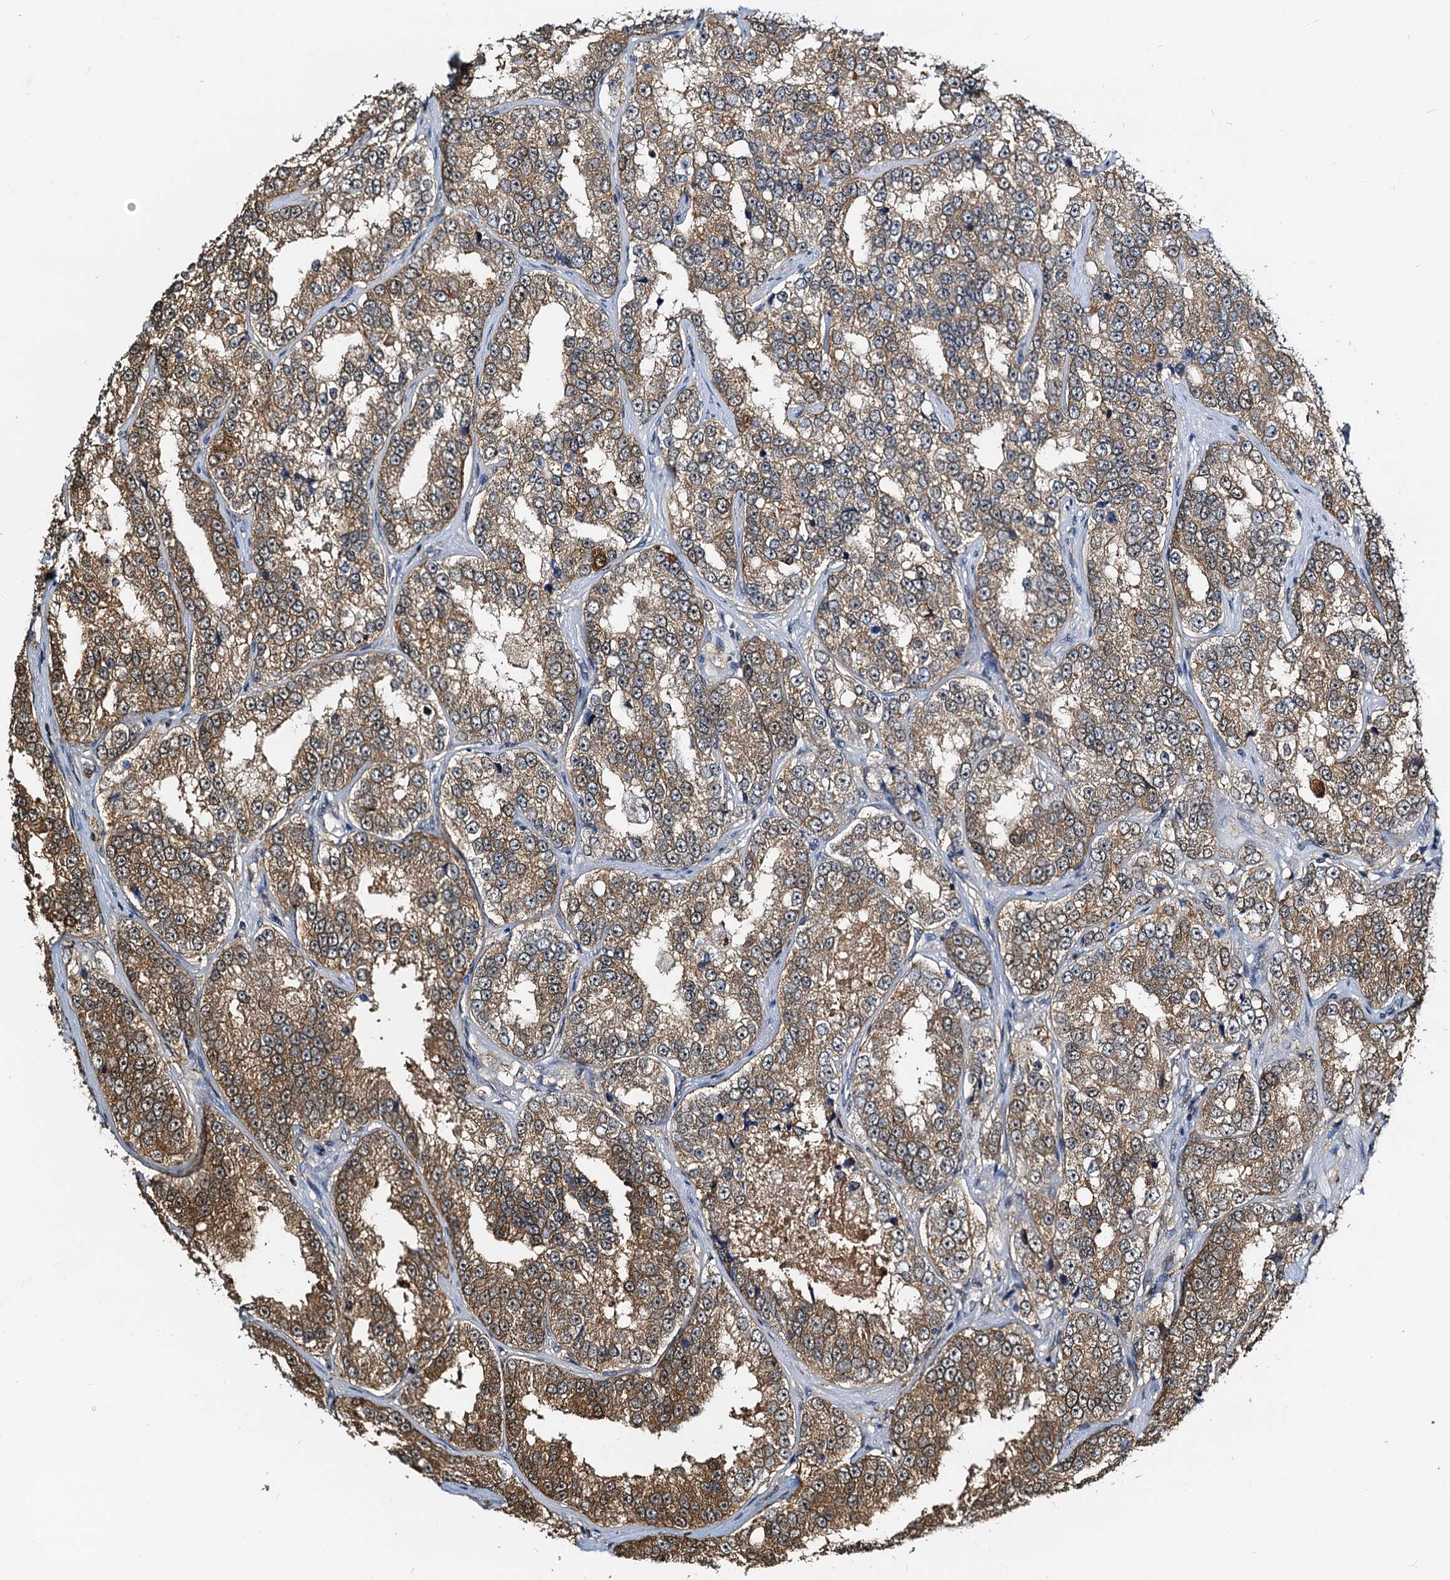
{"staining": {"intensity": "moderate", "quantity": ">75%", "location": "cytoplasmic/membranous,nuclear"}, "tissue": "prostate cancer", "cell_type": "Tumor cells", "image_type": "cancer", "snomed": [{"axis": "morphology", "description": "Normal tissue, NOS"}, {"axis": "morphology", "description": "Adenocarcinoma, High grade"}, {"axis": "topography", "description": "Prostate"}], "caption": "Tumor cells show moderate cytoplasmic/membranous and nuclear staining in about >75% of cells in prostate cancer.", "gene": "PTGES3", "patient": {"sex": "male", "age": 83}}